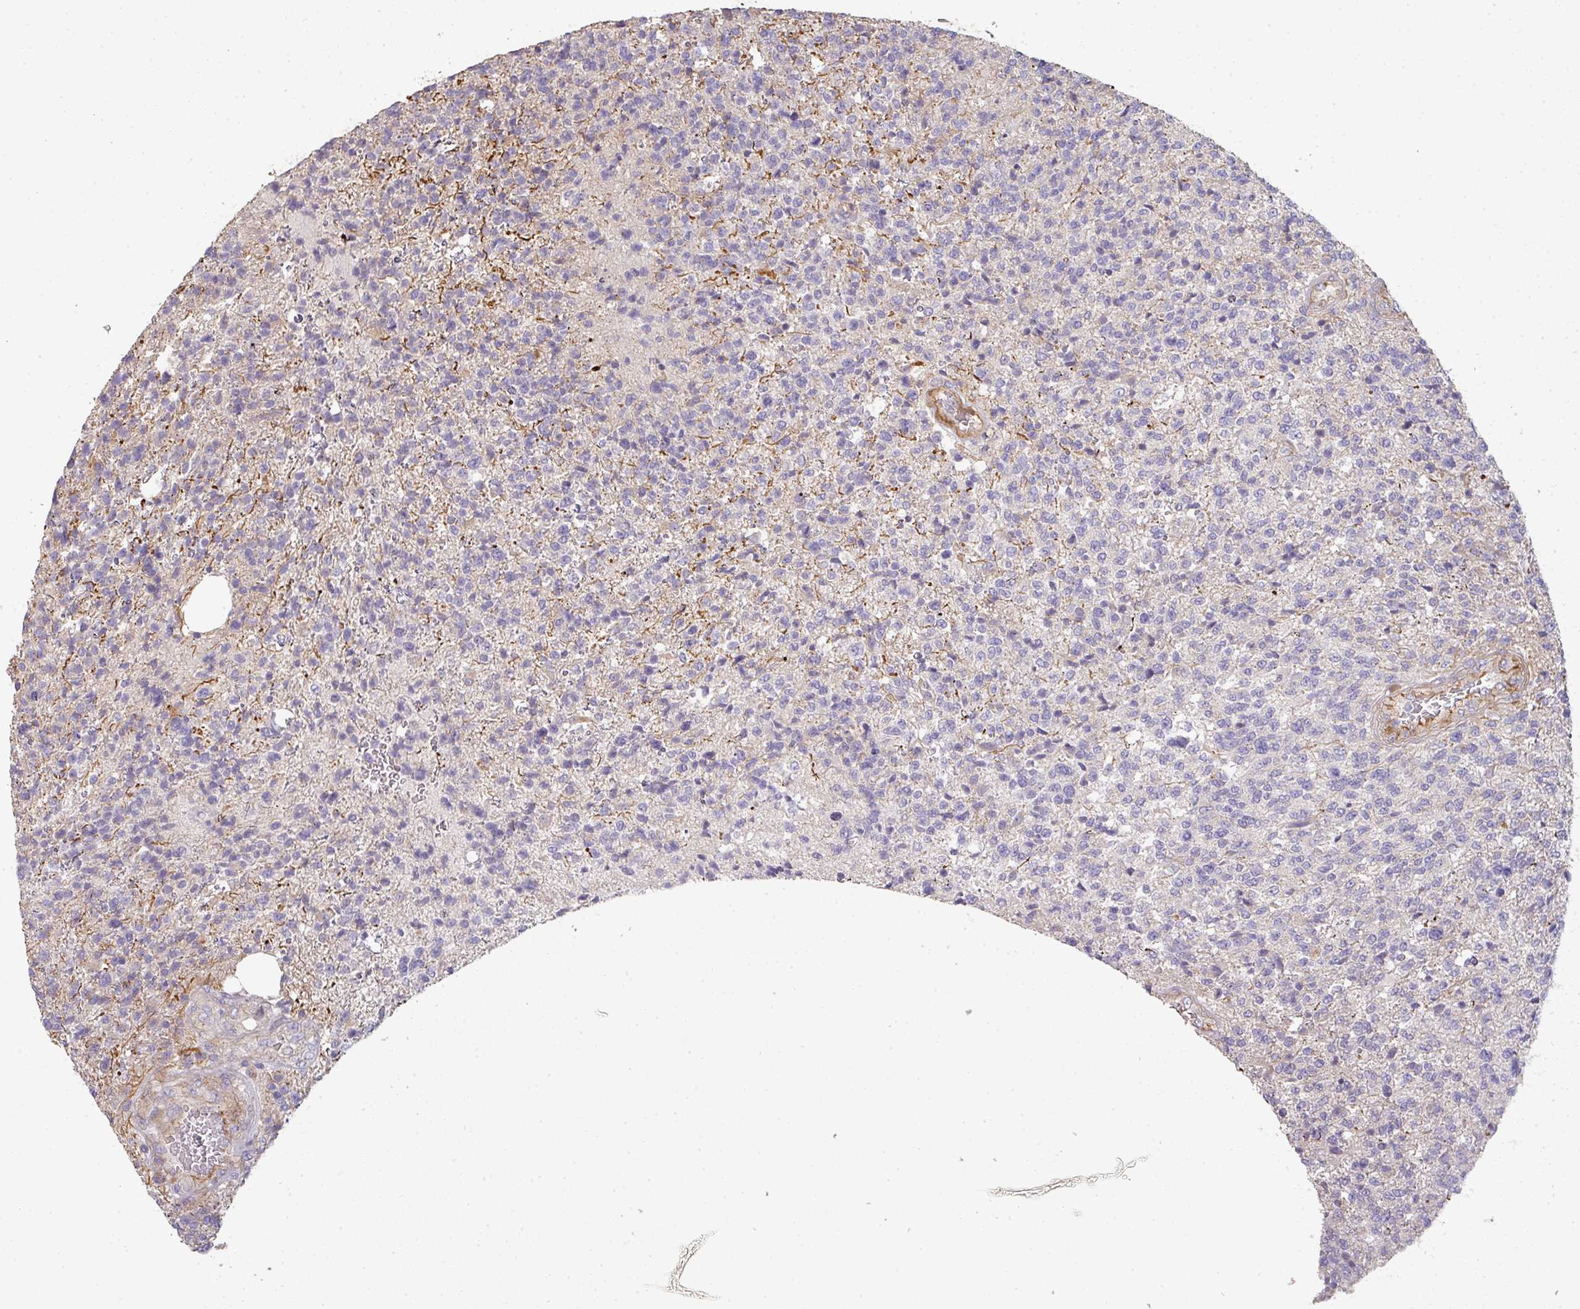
{"staining": {"intensity": "negative", "quantity": "none", "location": "none"}, "tissue": "glioma", "cell_type": "Tumor cells", "image_type": "cancer", "snomed": [{"axis": "morphology", "description": "Glioma, malignant, High grade"}, {"axis": "topography", "description": "Brain"}], "caption": "Immunohistochemistry (IHC) of human glioma shows no staining in tumor cells.", "gene": "PCDH1", "patient": {"sex": "male", "age": 56}}